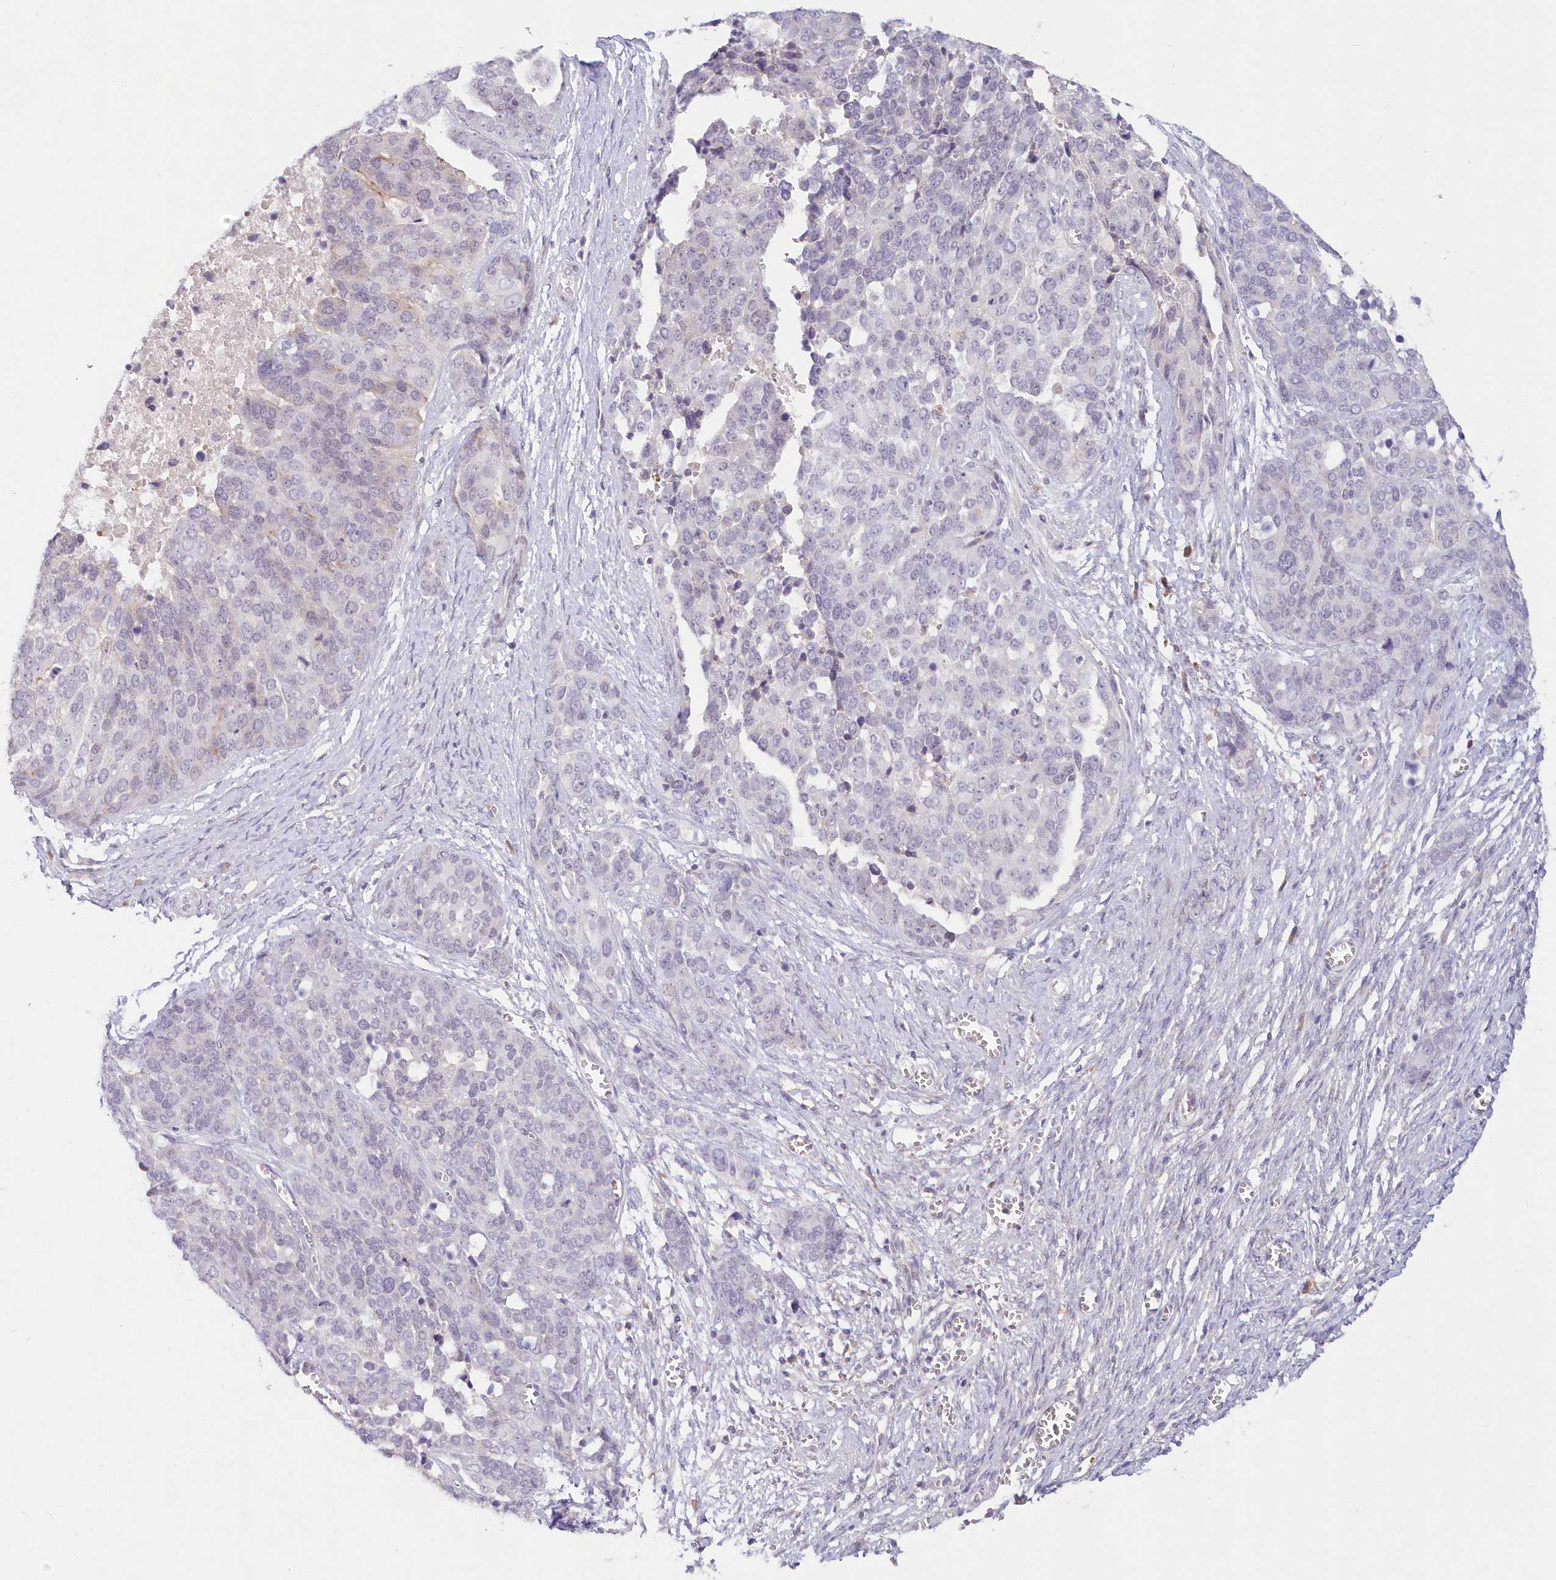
{"staining": {"intensity": "negative", "quantity": "none", "location": "none"}, "tissue": "ovarian cancer", "cell_type": "Tumor cells", "image_type": "cancer", "snomed": [{"axis": "morphology", "description": "Cystadenocarcinoma, serous, NOS"}, {"axis": "topography", "description": "Ovary"}], "caption": "Ovarian cancer (serous cystadenocarcinoma) was stained to show a protein in brown. There is no significant staining in tumor cells.", "gene": "SNED1", "patient": {"sex": "female", "age": 44}}